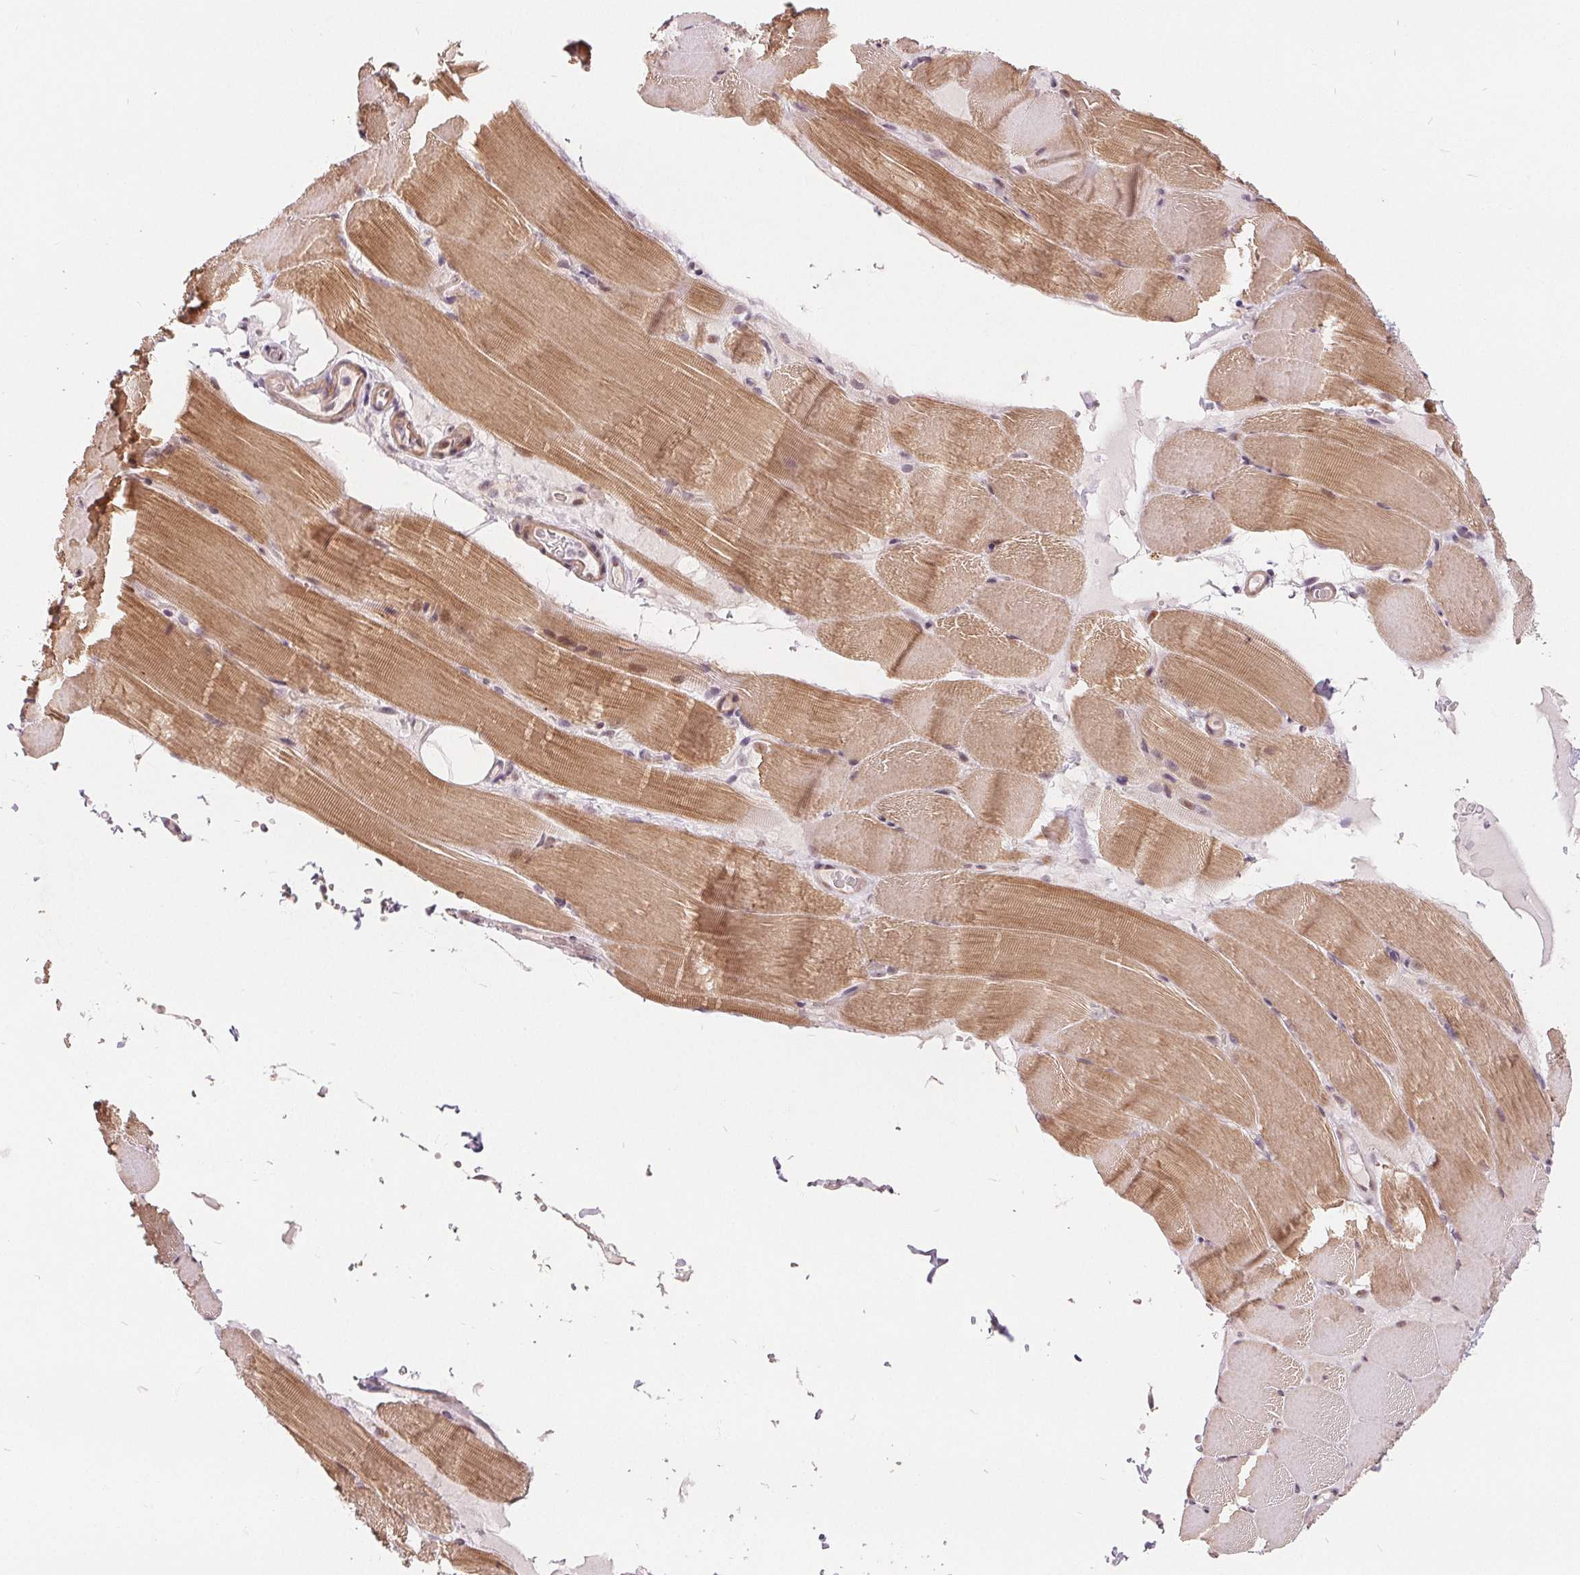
{"staining": {"intensity": "moderate", "quantity": "25%-75%", "location": "cytoplasmic/membranous,nuclear"}, "tissue": "skeletal muscle", "cell_type": "Myocytes", "image_type": "normal", "snomed": [{"axis": "morphology", "description": "Normal tissue, NOS"}, {"axis": "topography", "description": "Skeletal muscle"}], "caption": "Myocytes show medium levels of moderate cytoplasmic/membranous,nuclear staining in approximately 25%-75% of cells in benign human skeletal muscle.", "gene": "NRG2", "patient": {"sex": "female", "age": 37}}